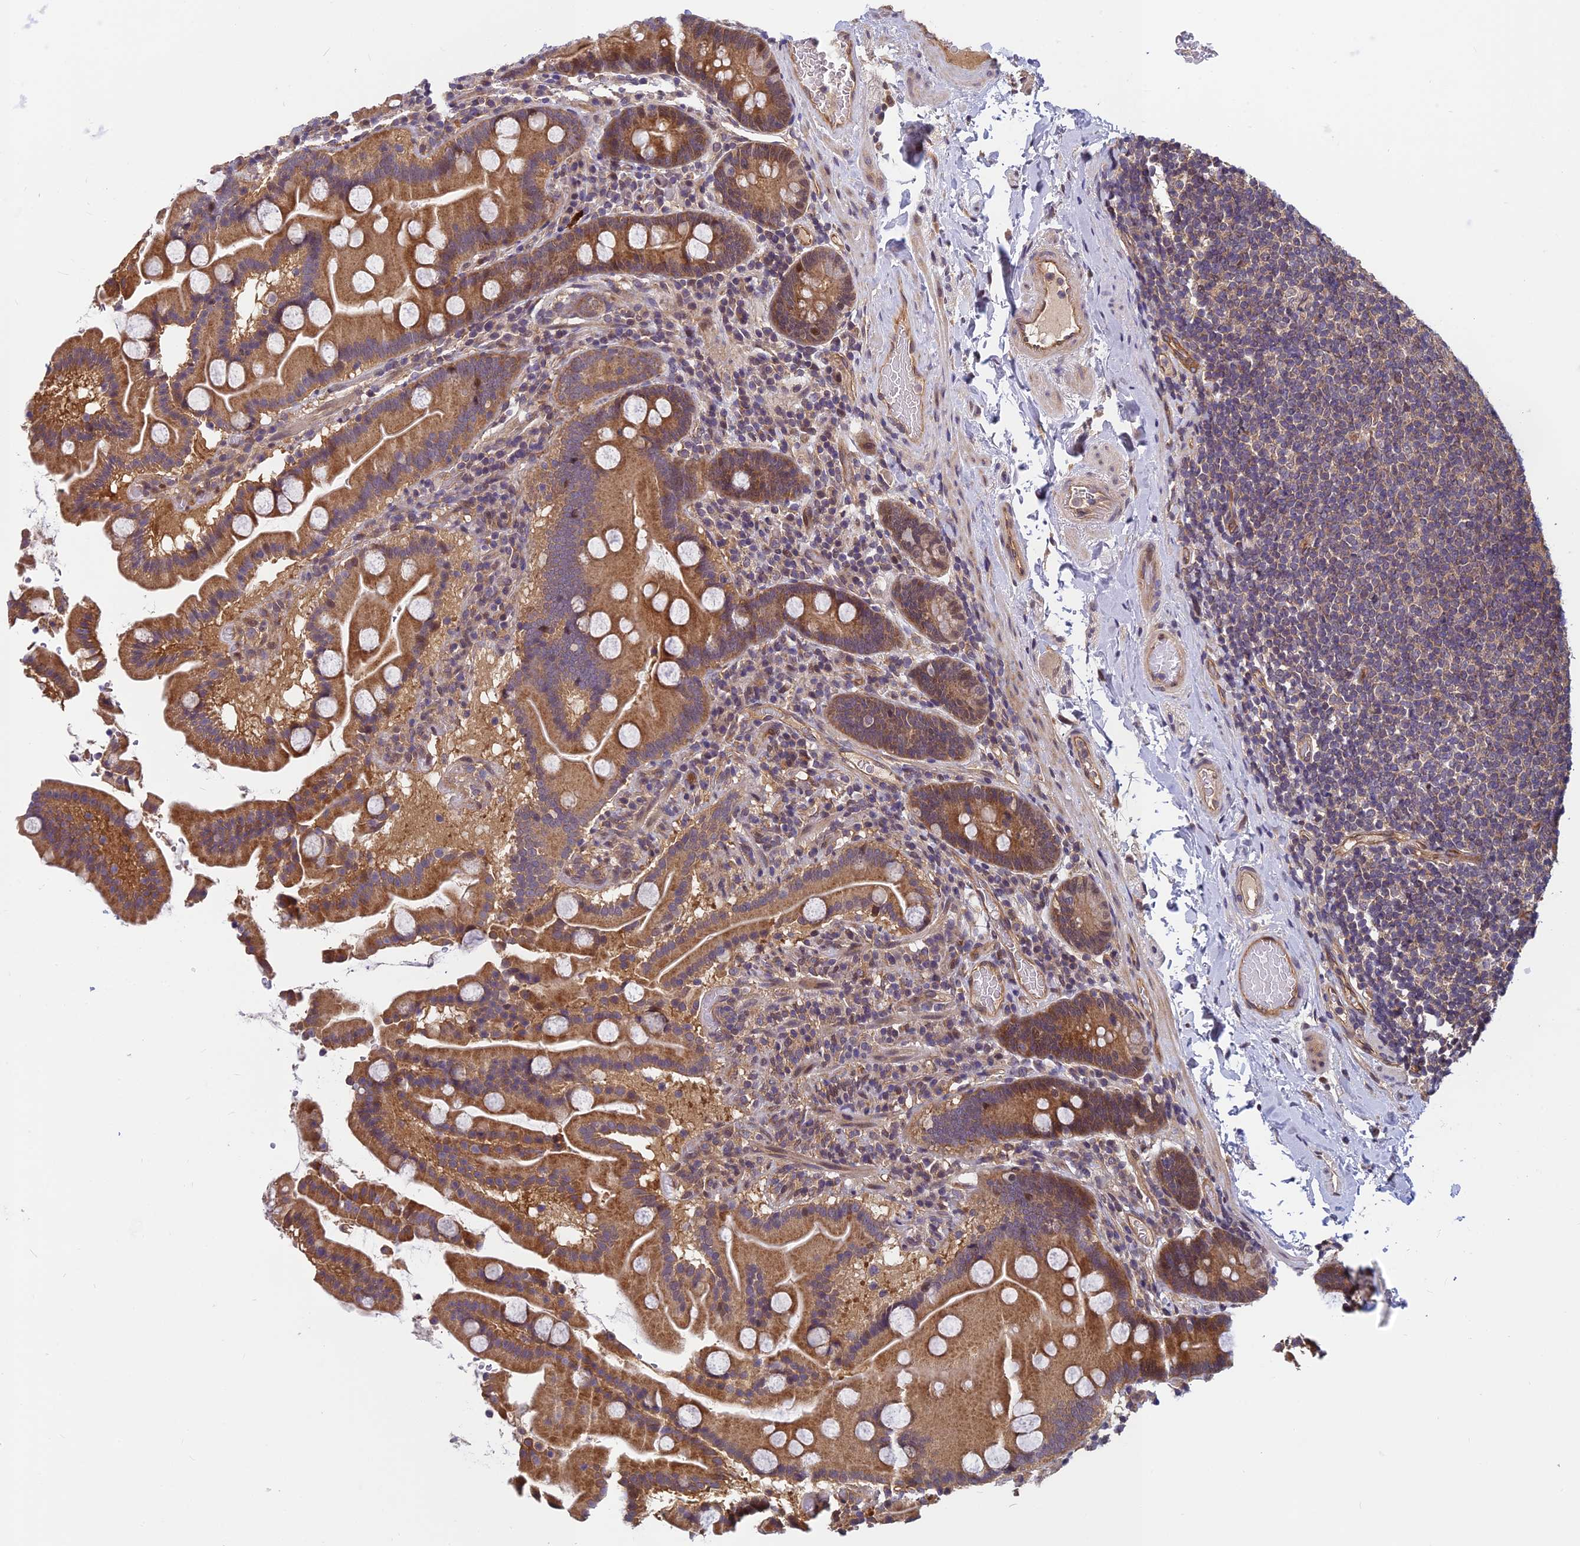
{"staining": {"intensity": "moderate", "quantity": ">75%", "location": "cytoplasmic/membranous"}, "tissue": "duodenum", "cell_type": "Glandular cells", "image_type": "normal", "snomed": [{"axis": "morphology", "description": "Normal tissue, NOS"}, {"axis": "topography", "description": "Duodenum"}], "caption": "Immunohistochemical staining of unremarkable duodenum displays moderate cytoplasmic/membranous protein expression in about >75% of glandular cells.", "gene": "PIKFYVE", "patient": {"sex": "male", "age": 55}}